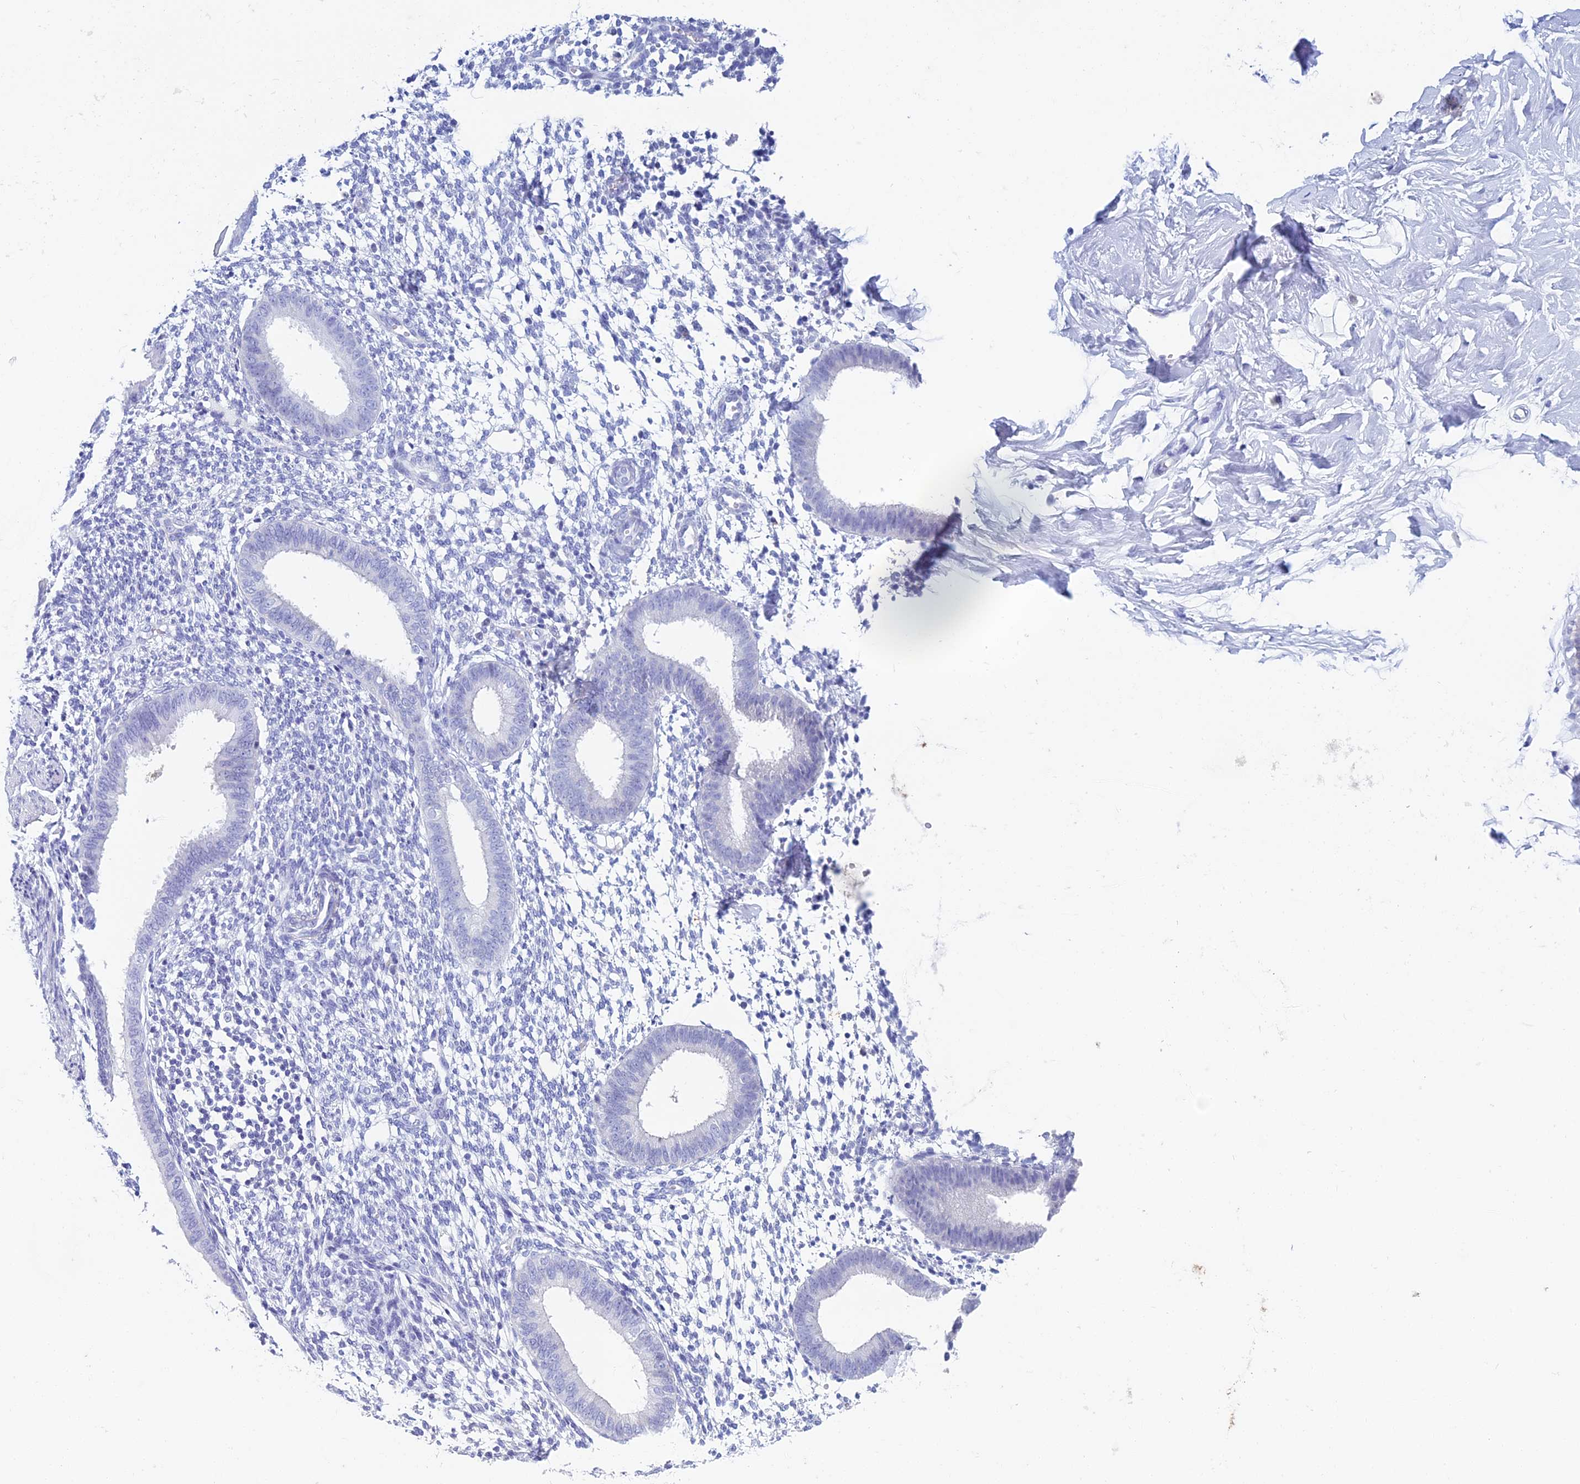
{"staining": {"intensity": "negative", "quantity": "none", "location": "none"}, "tissue": "endometrium", "cell_type": "Cells in endometrial stroma", "image_type": "normal", "snomed": [{"axis": "morphology", "description": "Normal tissue, NOS"}, {"axis": "topography", "description": "Uterus"}, {"axis": "topography", "description": "Endometrium"}], "caption": "Protein analysis of normal endometrium shows no significant positivity in cells in endometrial stroma. (Brightfield microscopy of DAB immunohistochemistry (IHC) at high magnification).", "gene": "KCNK17", "patient": {"sex": "female", "age": 48}}